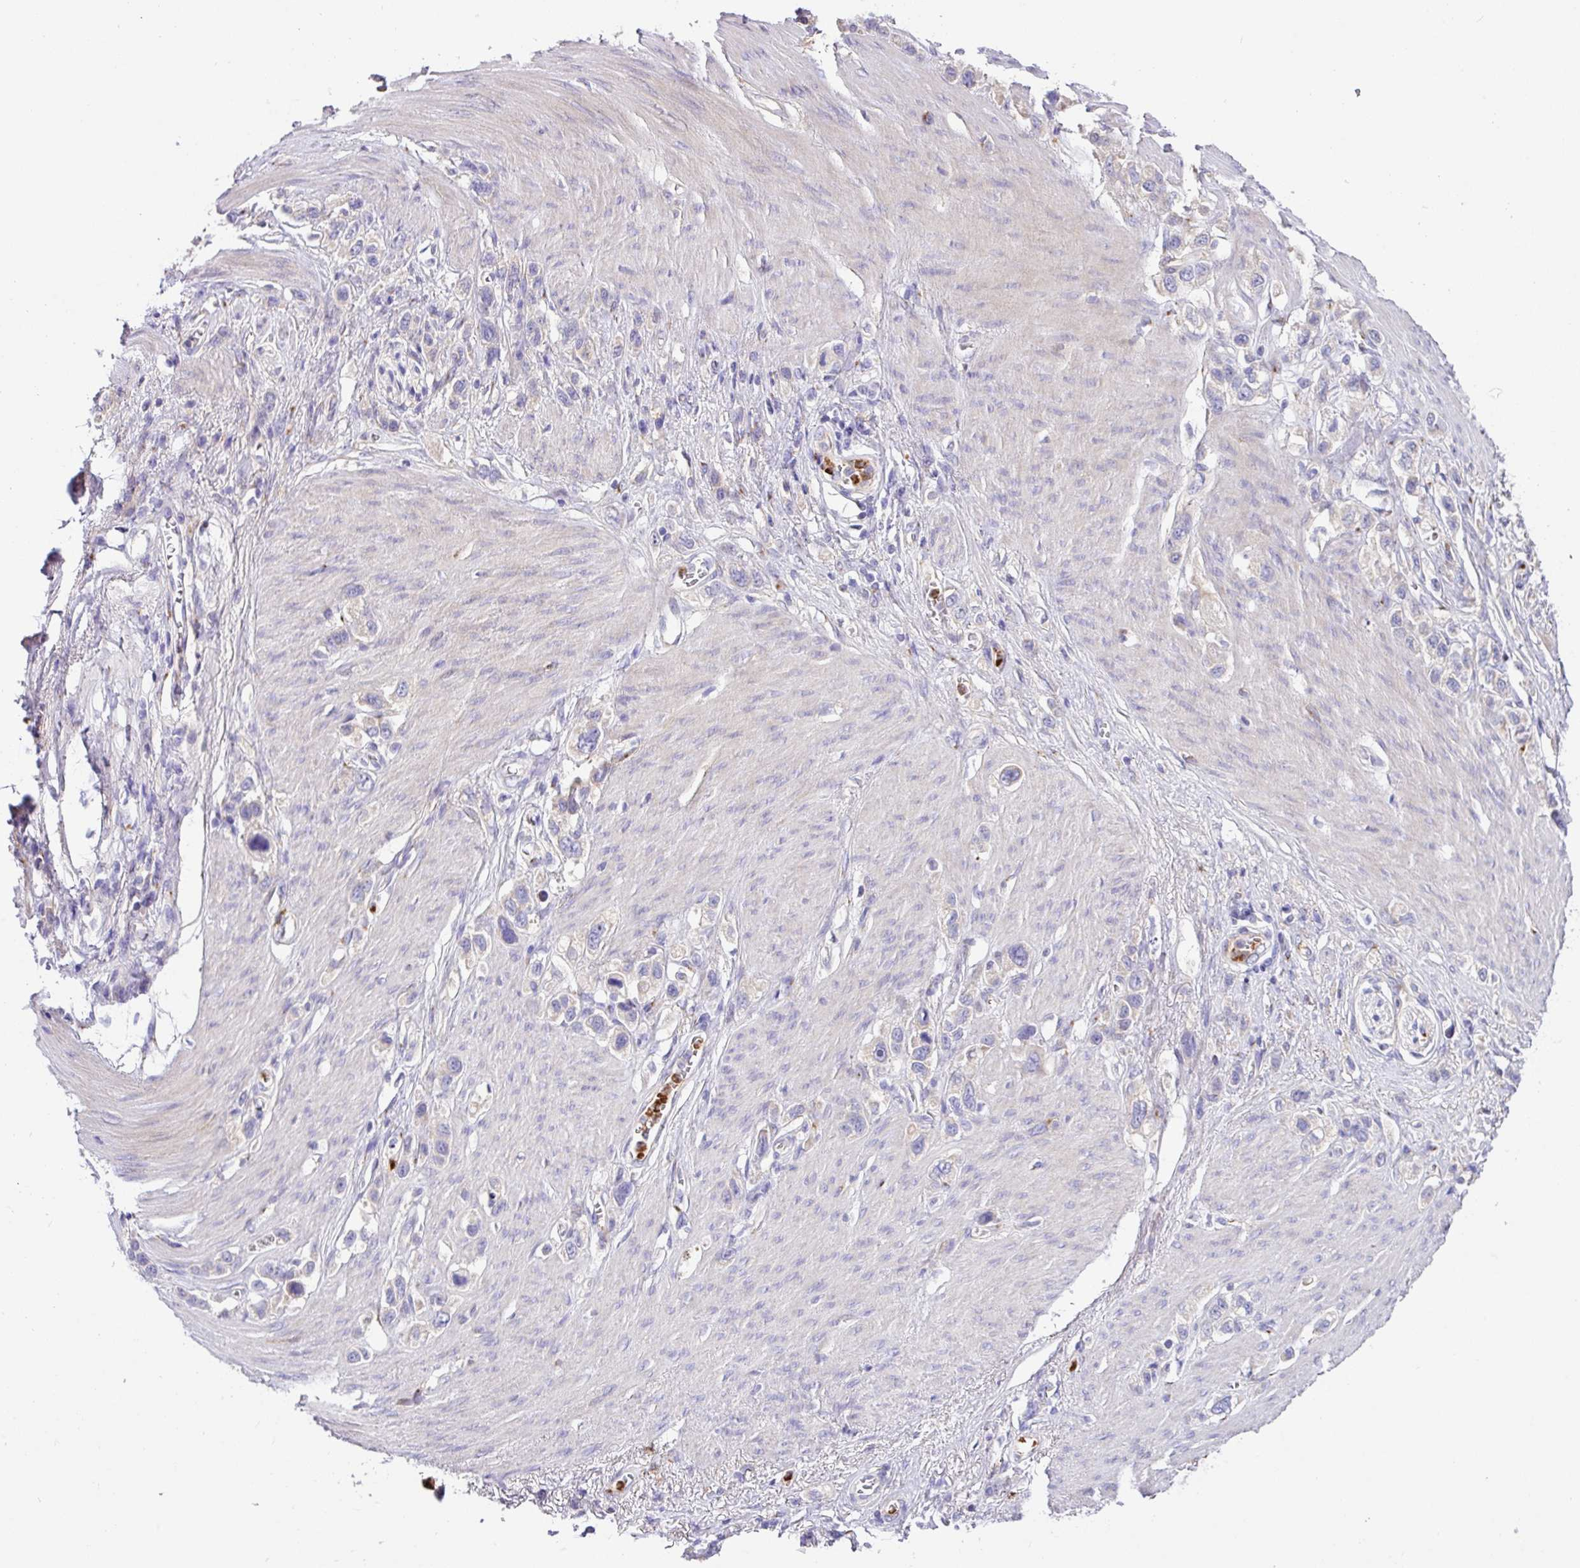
{"staining": {"intensity": "negative", "quantity": "none", "location": "none"}, "tissue": "stomach cancer", "cell_type": "Tumor cells", "image_type": "cancer", "snomed": [{"axis": "morphology", "description": "Adenocarcinoma, NOS"}, {"axis": "topography", "description": "Stomach"}], "caption": "Immunohistochemistry of stomach adenocarcinoma reveals no positivity in tumor cells. Brightfield microscopy of immunohistochemistry (IHC) stained with DAB (3,3'-diaminobenzidine) (brown) and hematoxylin (blue), captured at high magnification.", "gene": "CRISP3", "patient": {"sex": "female", "age": 65}}